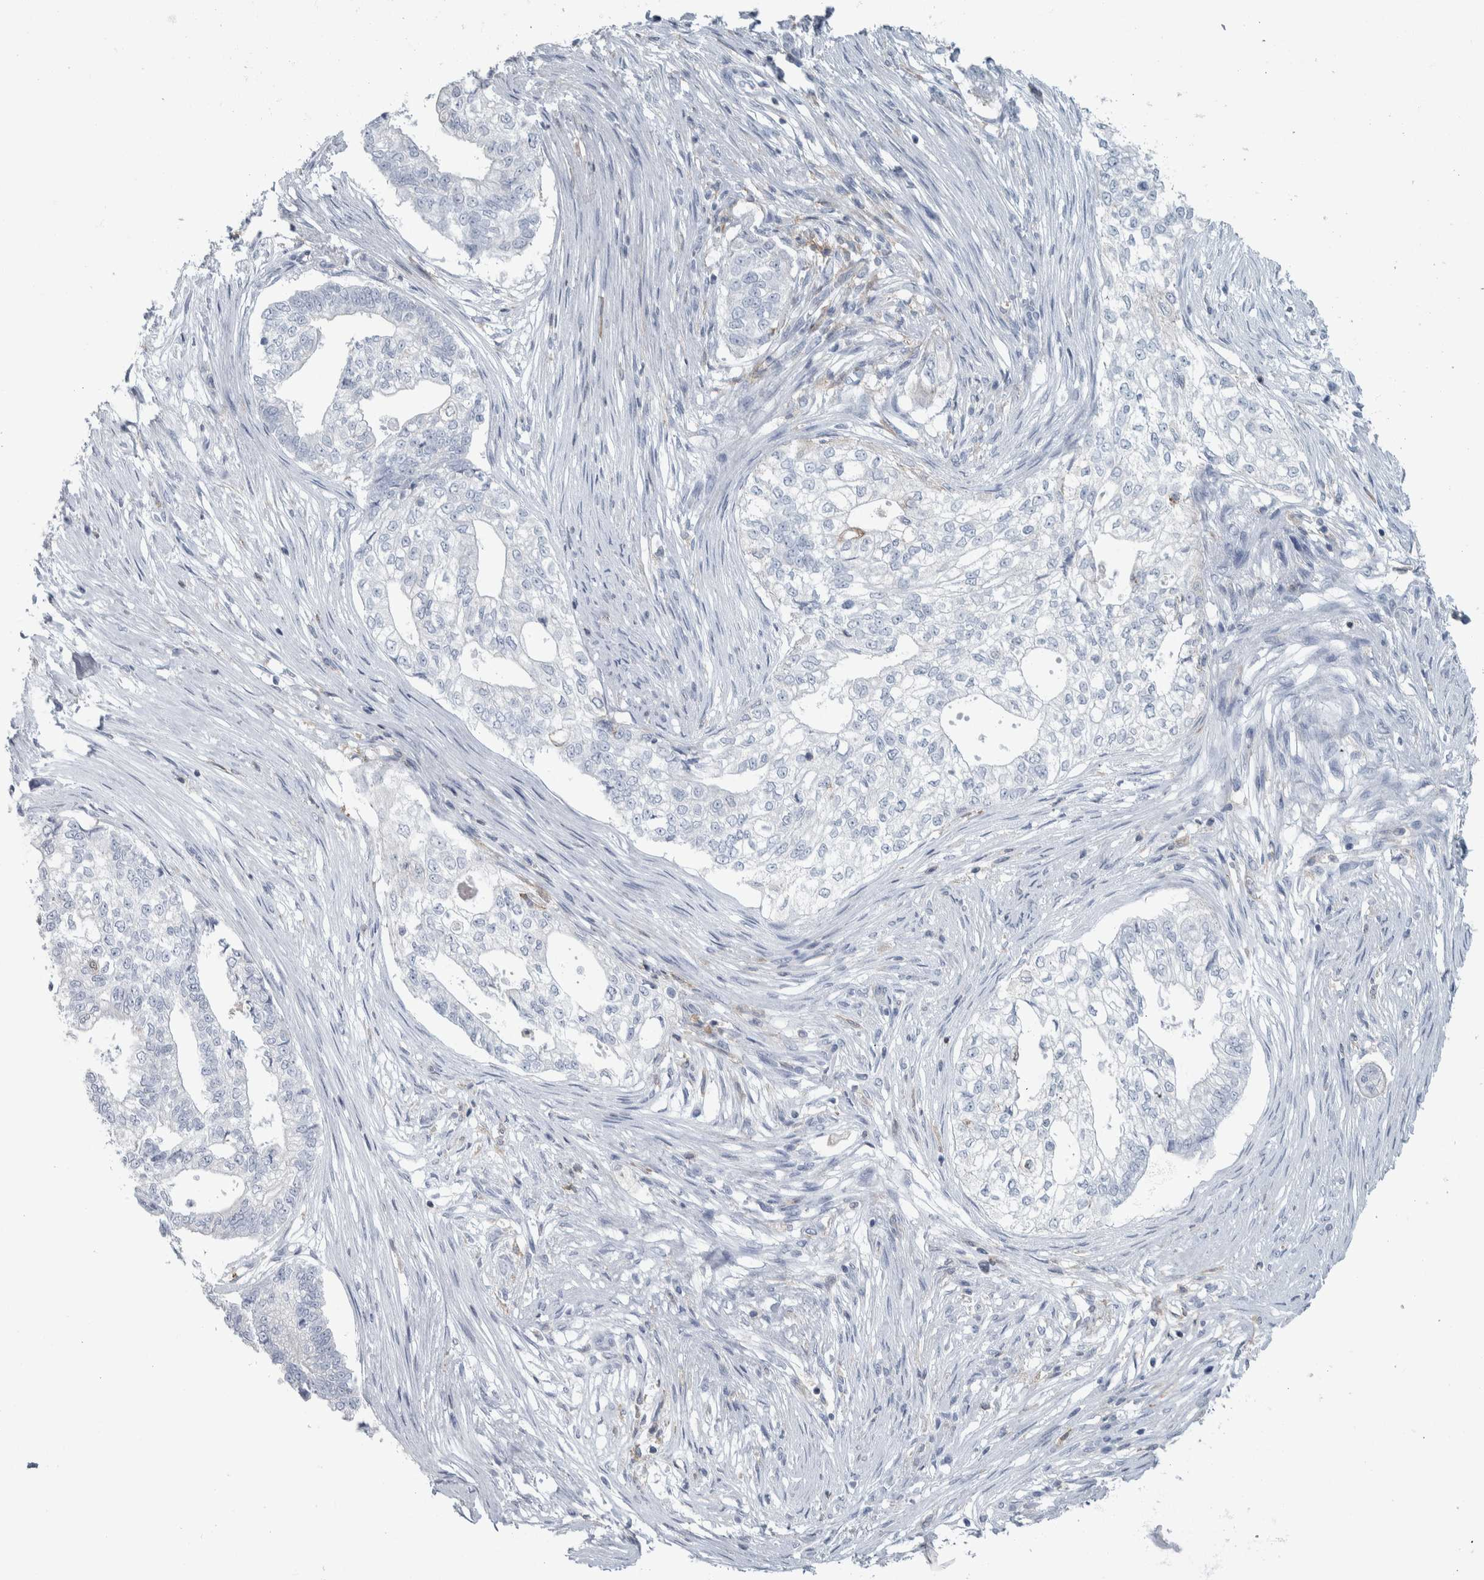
{"staining": {"intensity": "negative", "quantity": "none", "location": "none"}, "tissue": "pancreatic cancer", "cell_type": "Tumor cells", "image_type": "cancer", "snomed": [{"axis": "morphology", "description": "Adenocarcinoma, NOS"}, {"axis": "topography", "description": "Pancreas"}], "caption": "IHC histopathology image of human pancreatic cancer (adenocarcinoma) stained for a protein (brown), which demonstrates no staining in tumor cells.", "gene": "SKAP2", "patient": {"sex": "male", "age": 72}}